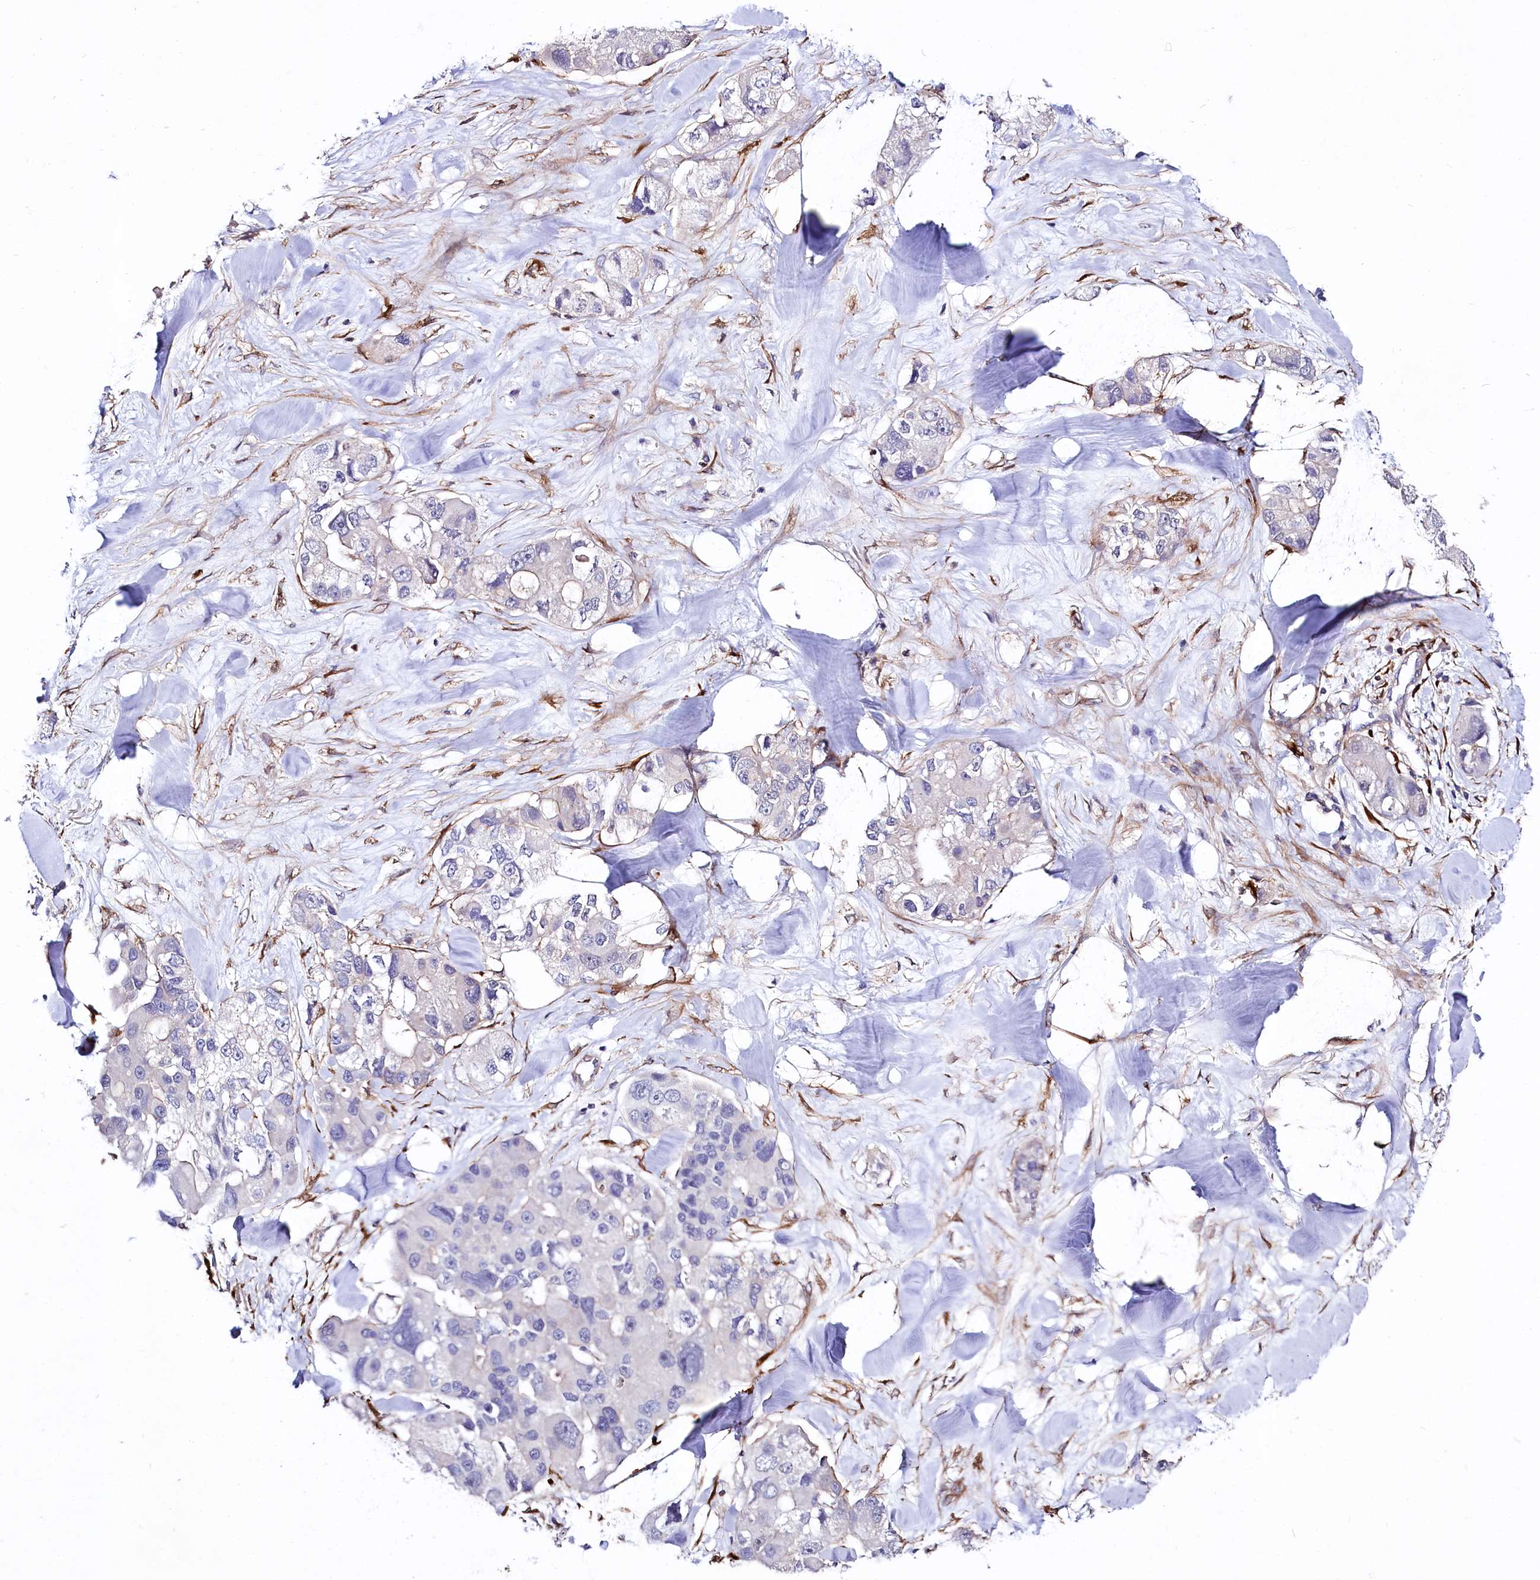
{"staining": {"intensity": "negative", "quantity": "none", "location": "none"}, "tissue": "lung cancer", "cell_type": "Tumor cells", "image_type": "cancer", "snomed": [{"axis": "morphology", "description": "Adenocarcinoma, NOS"}, {"axis": "topography", "description": "Lung"}], "caption": "High power microscopy photomicrograph of an immunohistochemistry (IHC) micrograph of adenocarcinoma (lung), revealing no significant staining in tumor cells.", "gene": "FCHSD2", "patient": {"sex": "female", "age": 54}}